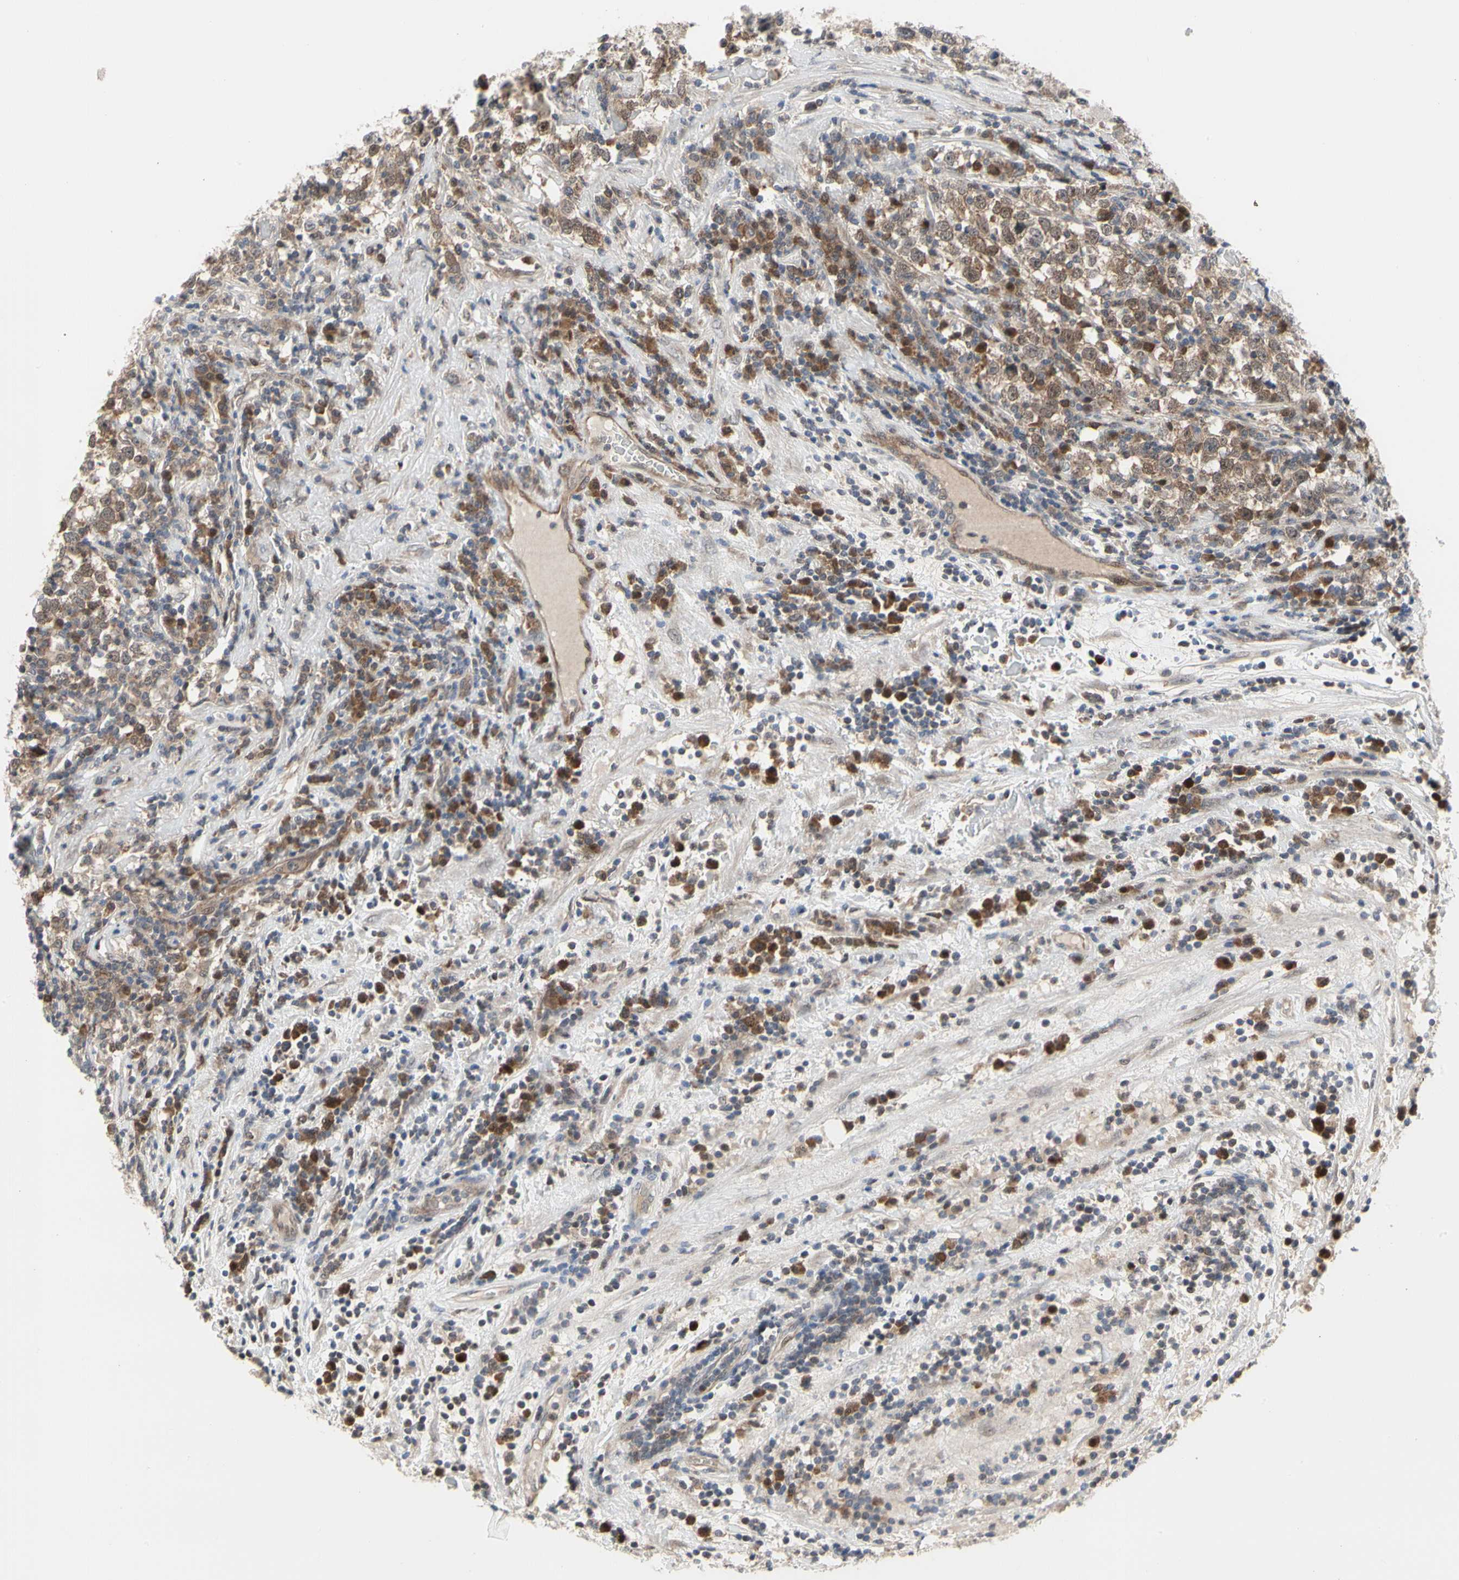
{"staining": {"intensity": "moderate", "quantity": ">75%", "location": "cytoplasmic/membranous"}, "tissue": "testis cancer", "cell_type": "Tumor cells", "image_type": "cancer", "snomed": [{"axis": "morphology", "description": "Seminoma, NOS"}, {"axis": "topography", "description": "Testis"}], "caption": "Testis seminoma was stained to show a protein in brown. There is medium levels of moderate cytoplasmic/membranous staining in about >75% of tumor cells.", "gene": "CDK5", "patient": {"sex": "male", "age": 43}}